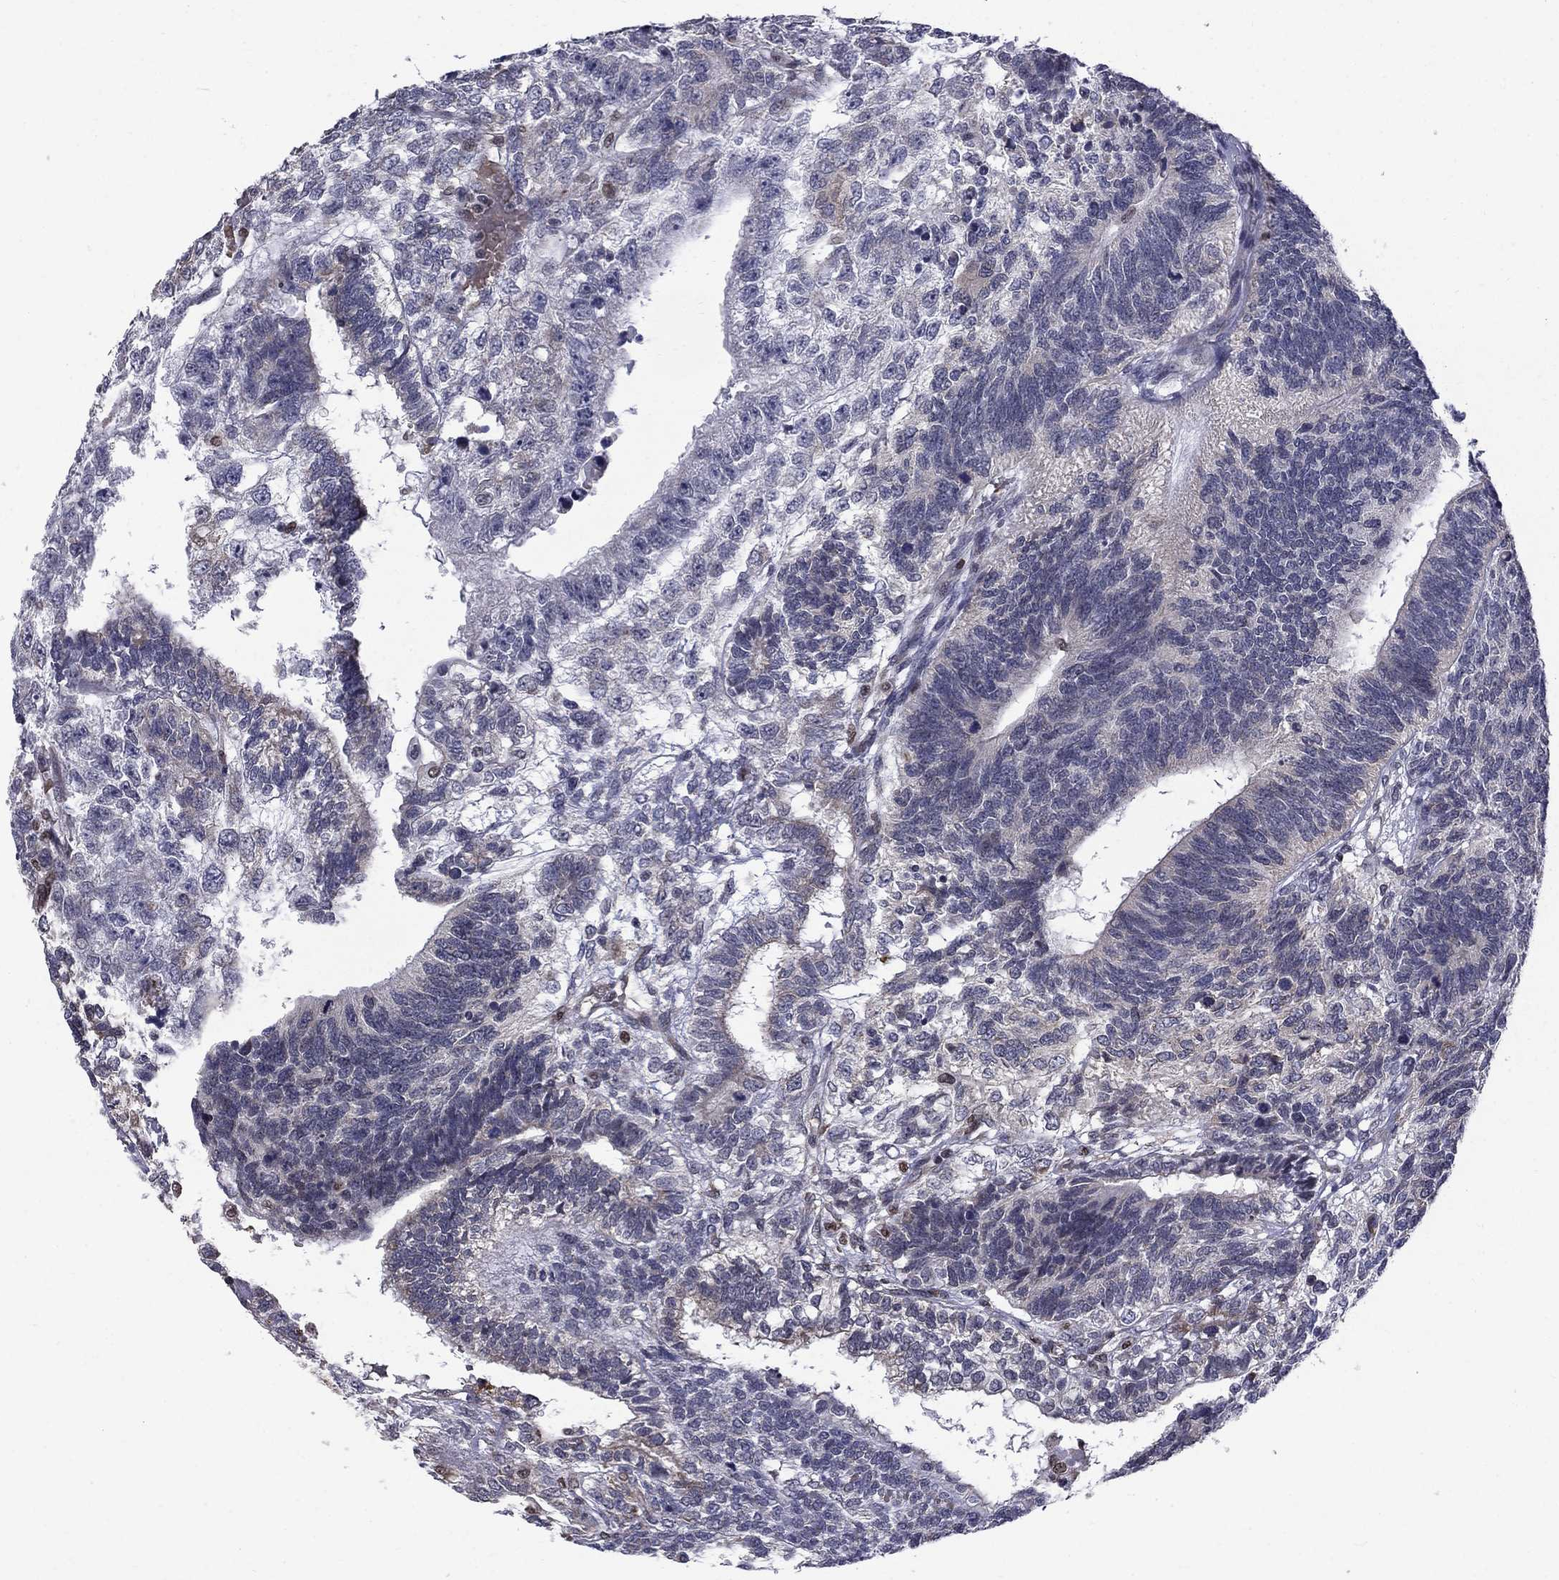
{"staining": {"intensity": "negative", "quantity": "none", "location": "none"}, "tissue": "testis cancer", "cell_type": "Tumor cells", "image_type": "cancer", "snomed": [{"axis": "morphology", "description": "Seminoma, NOS"}, {"axis": "morphology", "description": "Carcinoma, Embryonal, NOS"}, {"axis": "topography", "description": "Testis"}], "caption": "The image shows no significant staining in tumor cells of embryonal carcinoma (testis).", "gene": "HSPB2", "patient": {"sex": "male", "age": 41}}